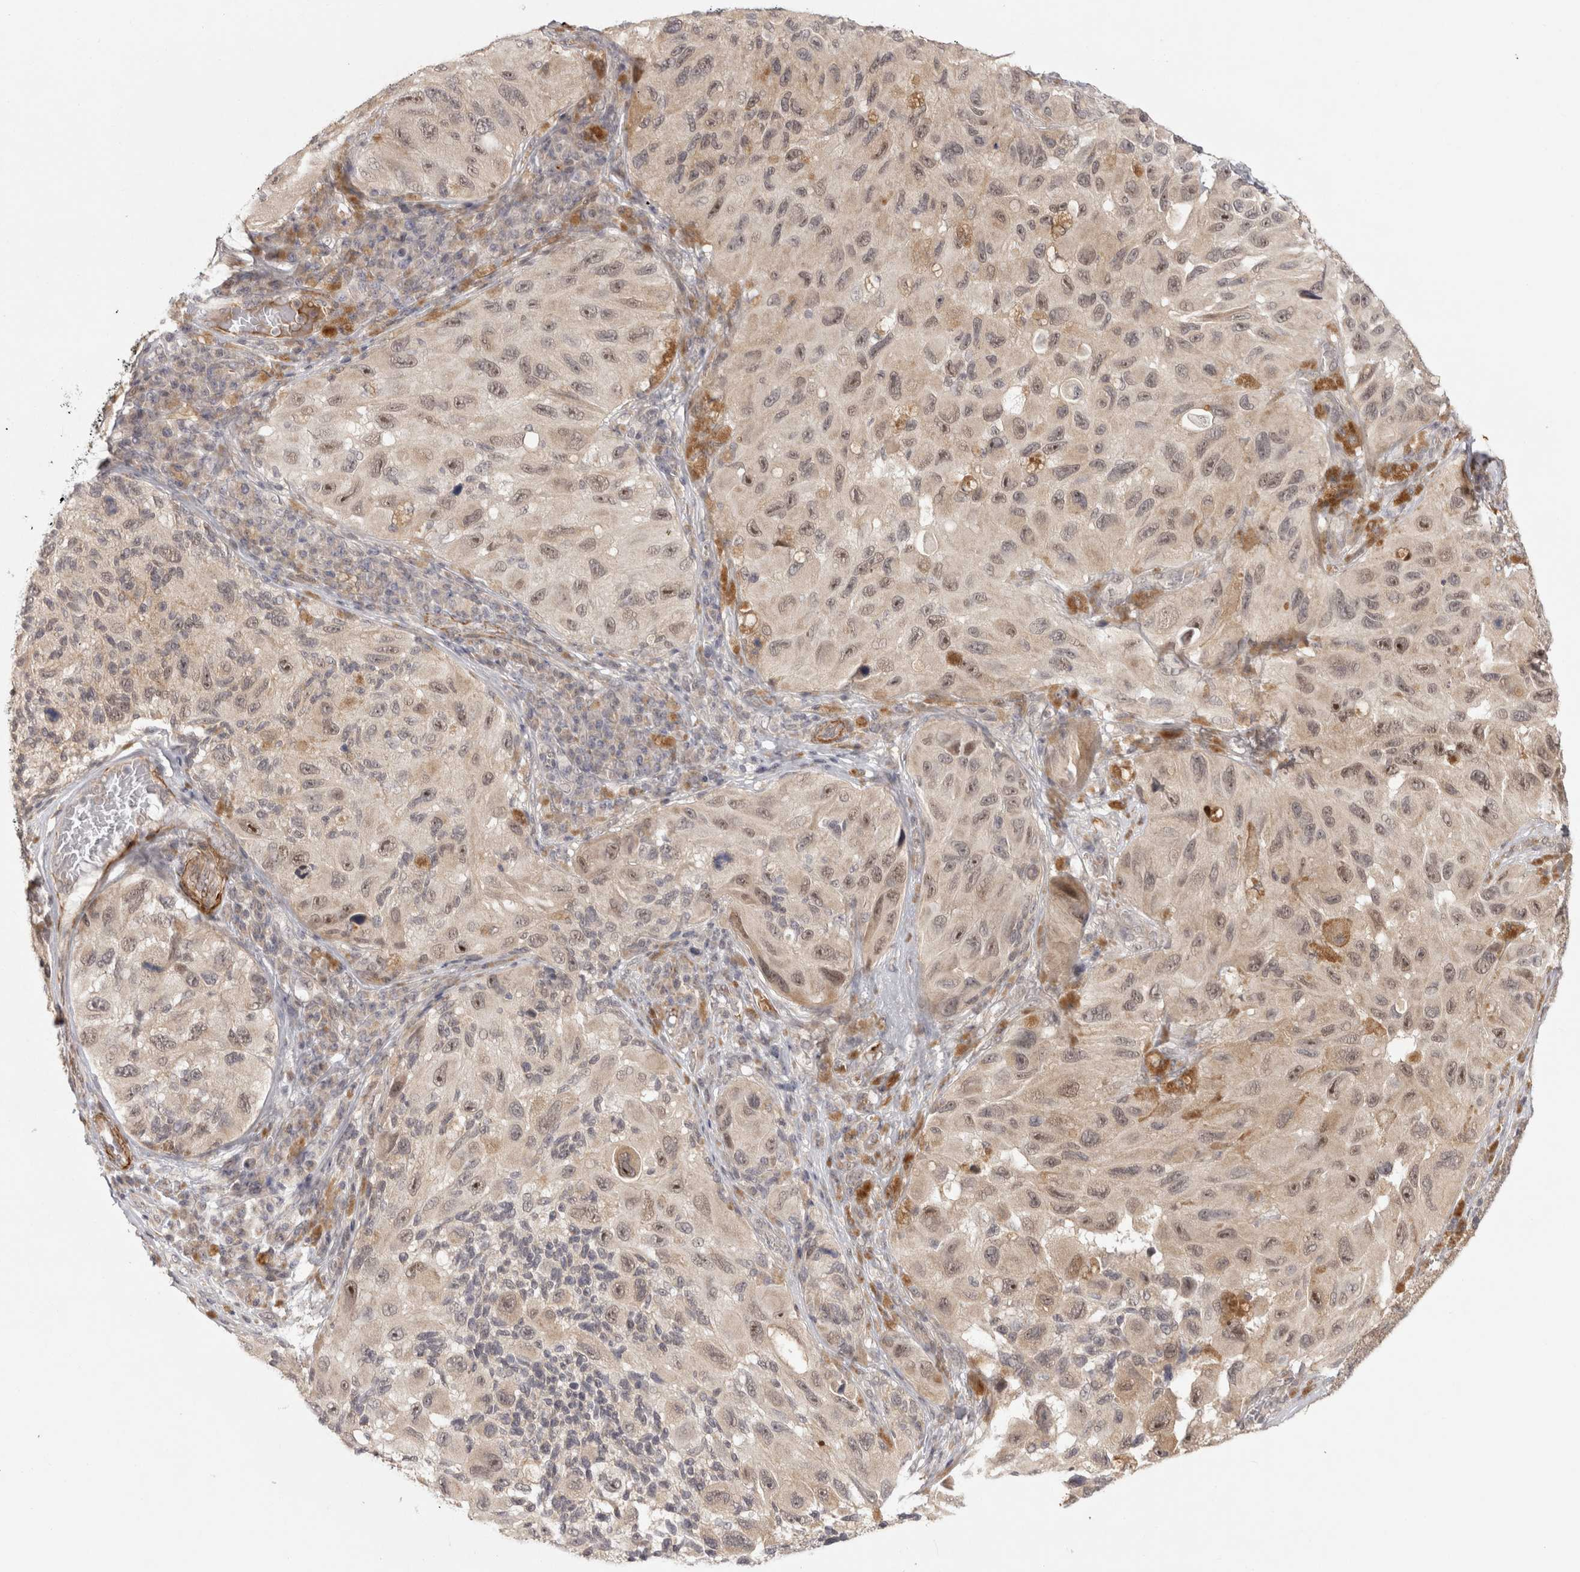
{"staining": {"intensity": "weak", "quantity": ">75%", "location": "cytoplasmic/membranous,nuclear"}, "tissue": "melanoma", "cell_type": "Tumor cells", "image_type": "cancer", "snomed": [{"axis": "morphology", "description": "Malignant melanoma, NOS"}, {"axis": "topography", "description": "Skin"}], "caption": "Melanoma tissue reveals weak cytoplasmic/membranous and nuclear positivity in about >75% of tumor cells, visualized by immunohistochemistry.", "gene": "ZNF318", "patient": {"sex": "female", "age": 73}}